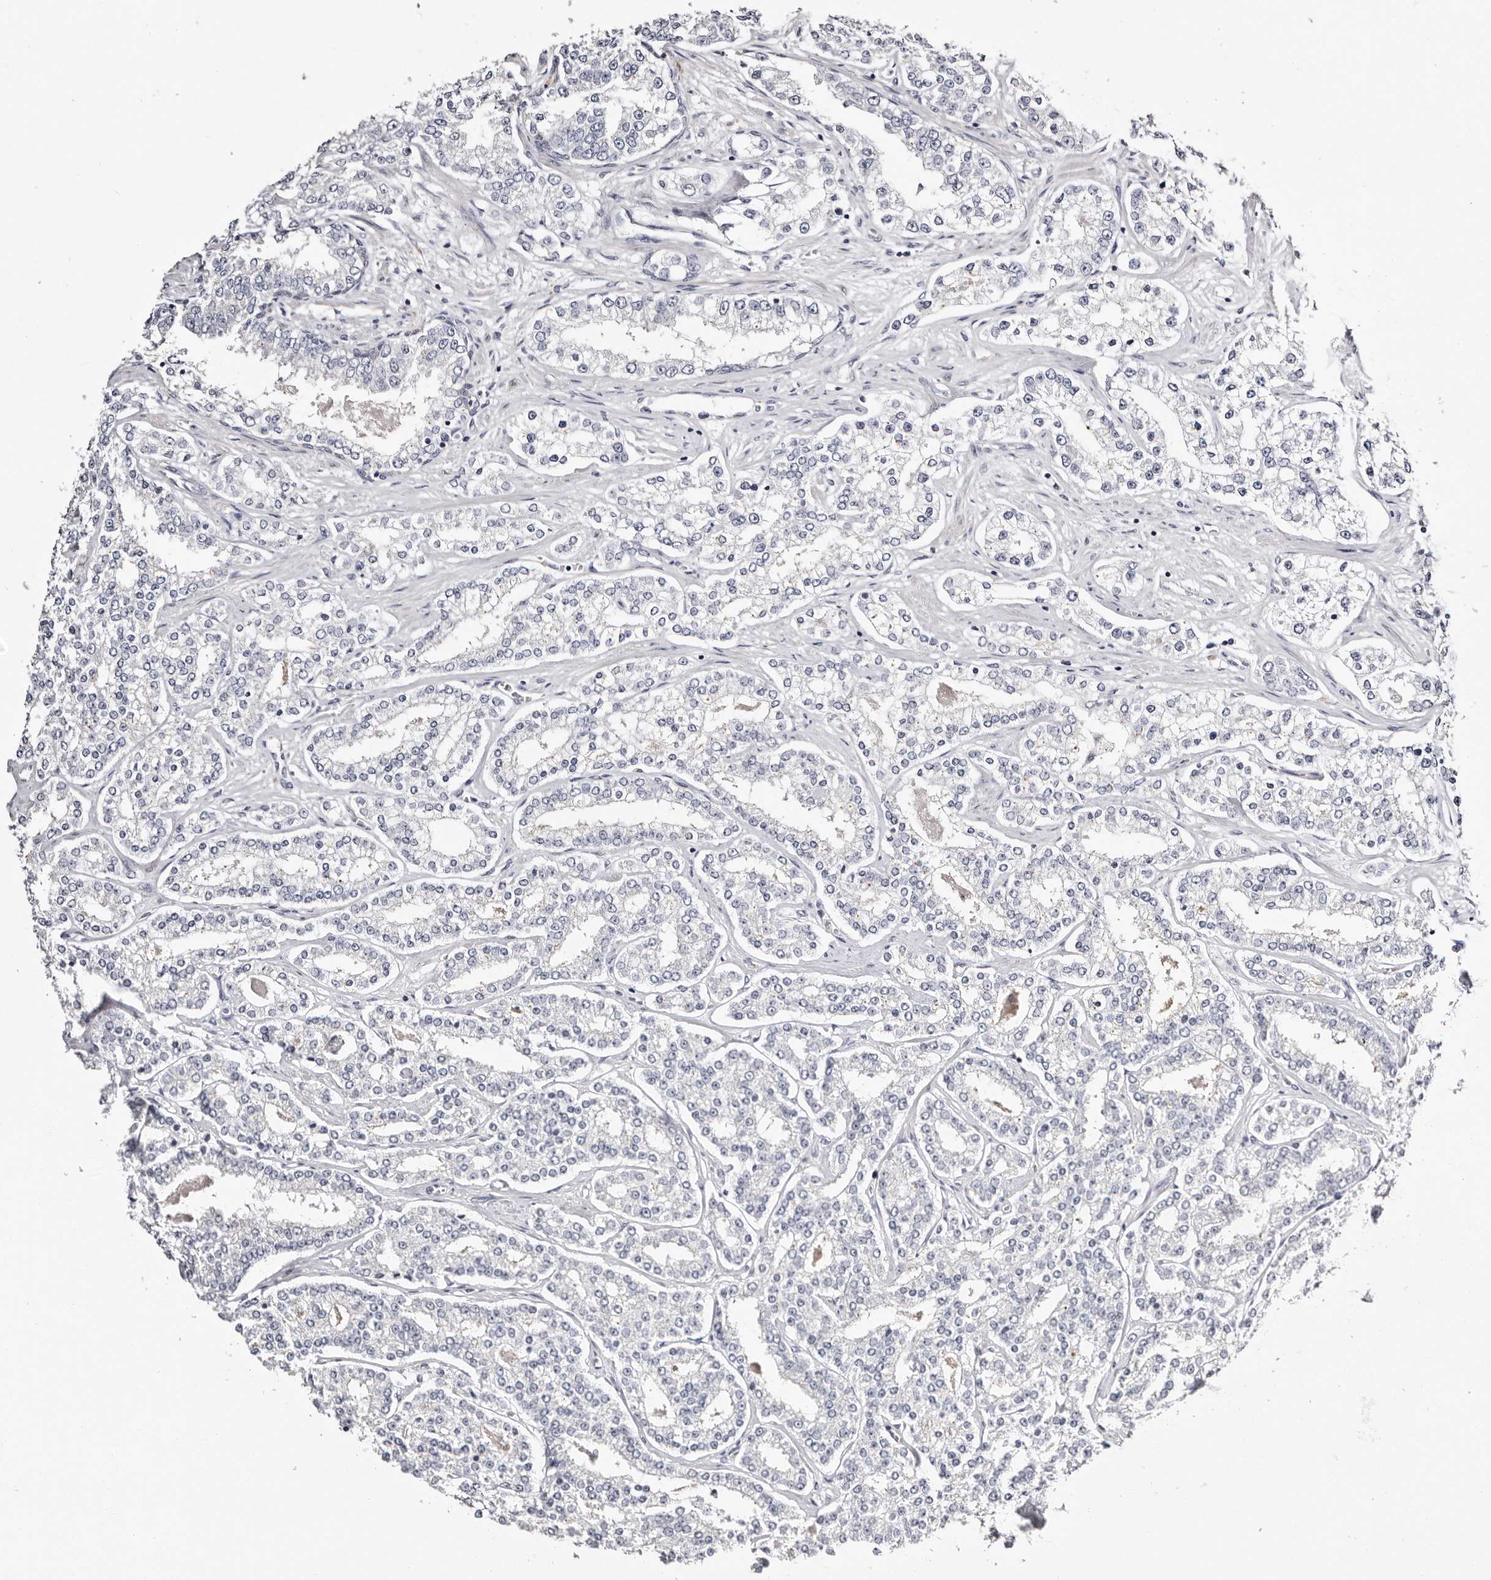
{"staining": {"intensity": "negative", "quantity": "none", "location": "none"}, "tissue": "prostate cancer", "cell_type": "Tumor cells", "image_type": "cancer", "snomed": [{"axis": "morphology", "description": "Normal tissue, NOS"}, {"axis": "morphology", "description": "Adenocarcinoma, High grade"}, {"axis": "topography", "description": "Prostate"}], "caption": "Photomicrograph shows no protein staining in tumor cells of prostate cancer tissue.", "gene": "ROM1", "patient": {"sex": "male", "age": 83}}